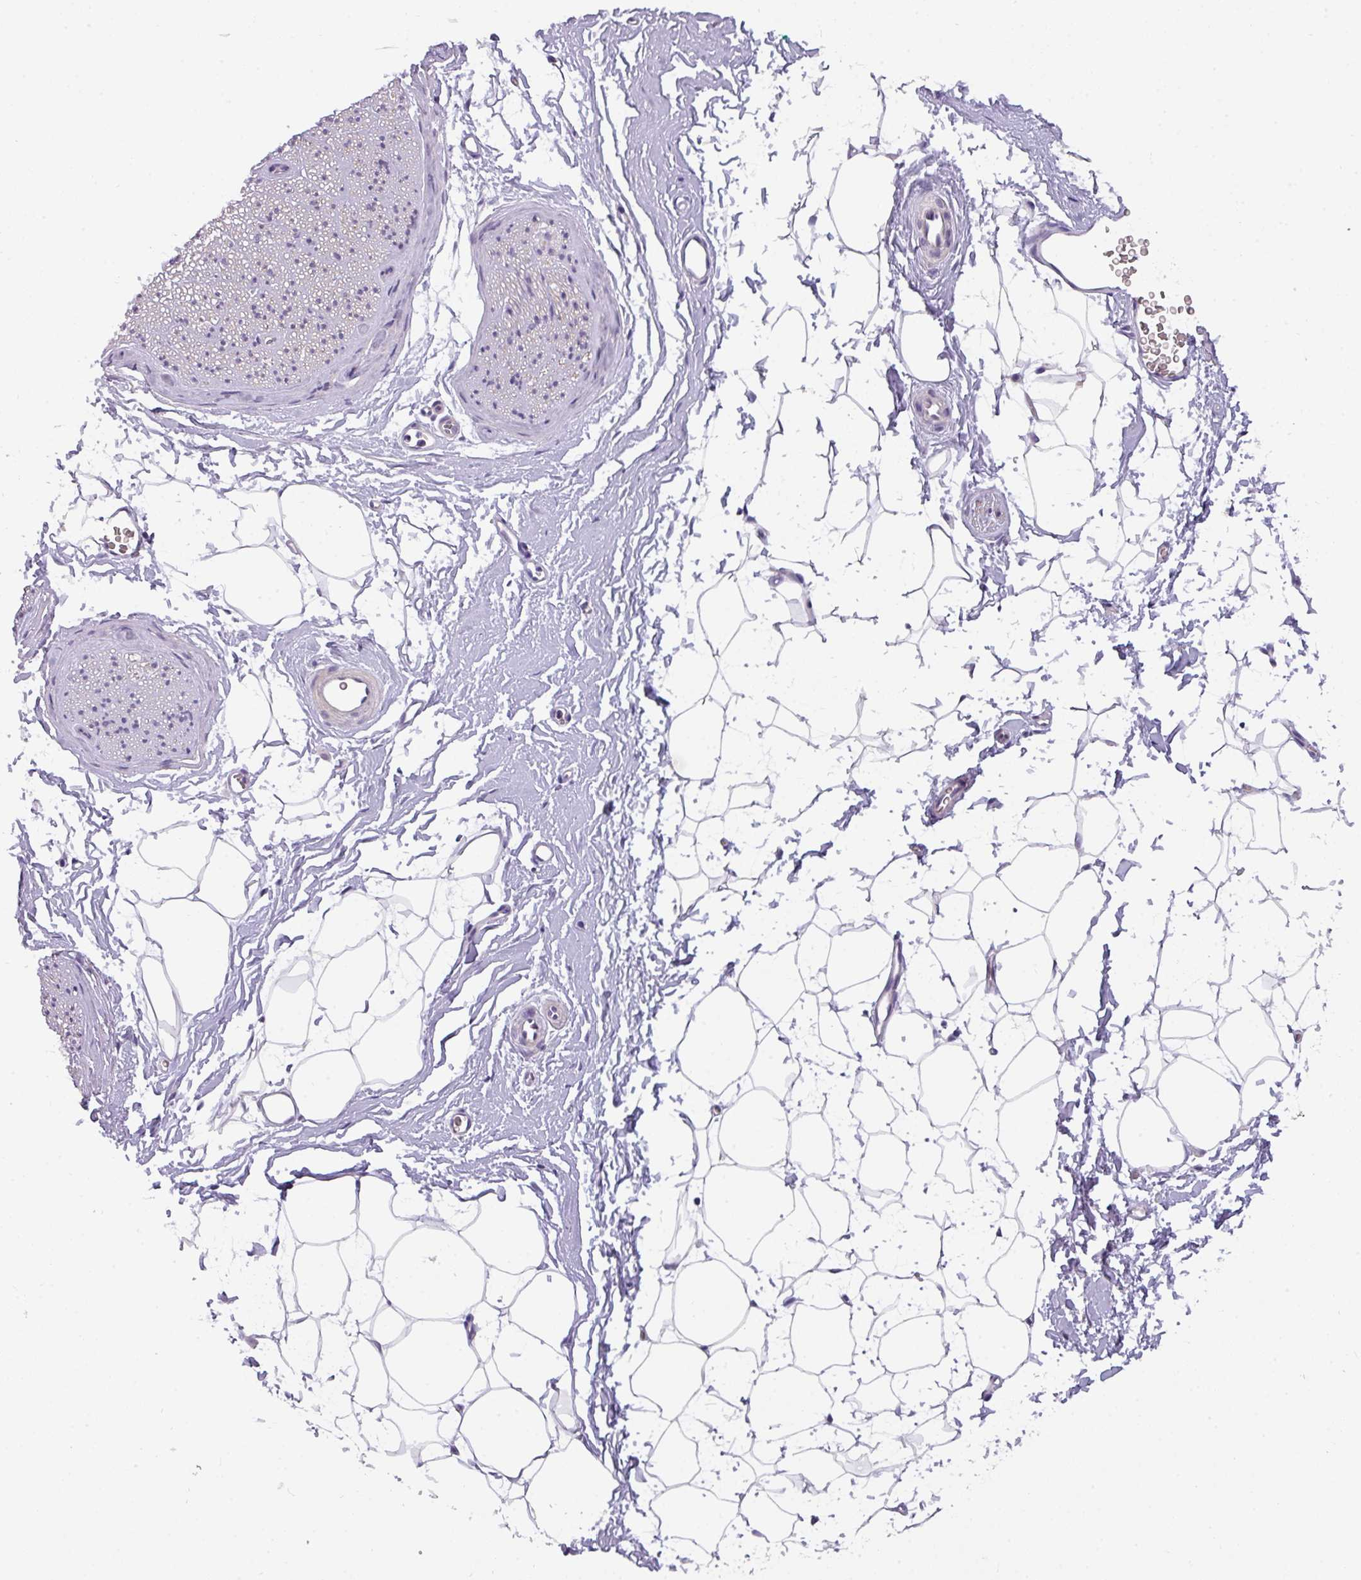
{"staining": {"intensity": "negative", "quantity": "none", "location": "none"}, "tissue": "adipose tissue", "cell_type": "Adipocytes", "image_type": "normal", "snomed": [{"axis": "morphology", "description": "Normal tissue, NOS"}, {"axis": "morphology", "description": "Adenocarcinoma, High grade"}, {"axis": "topography", "description": "Prostate"}, {"axis": "topography", "description": "Peripheral nerve tissue"}], "caption": "This histopathology image is of unremarkable adipose tissue stained with immunohistochemistry (IHC) to label a protein in brown with the nuclei are counter-stained blue. There is no expression in adipocytes. (DAB immunohistochemistry with hematoxylin counter stain).", "gene": "C2orf68", "patient": {"sex": "male", "age": 68}}